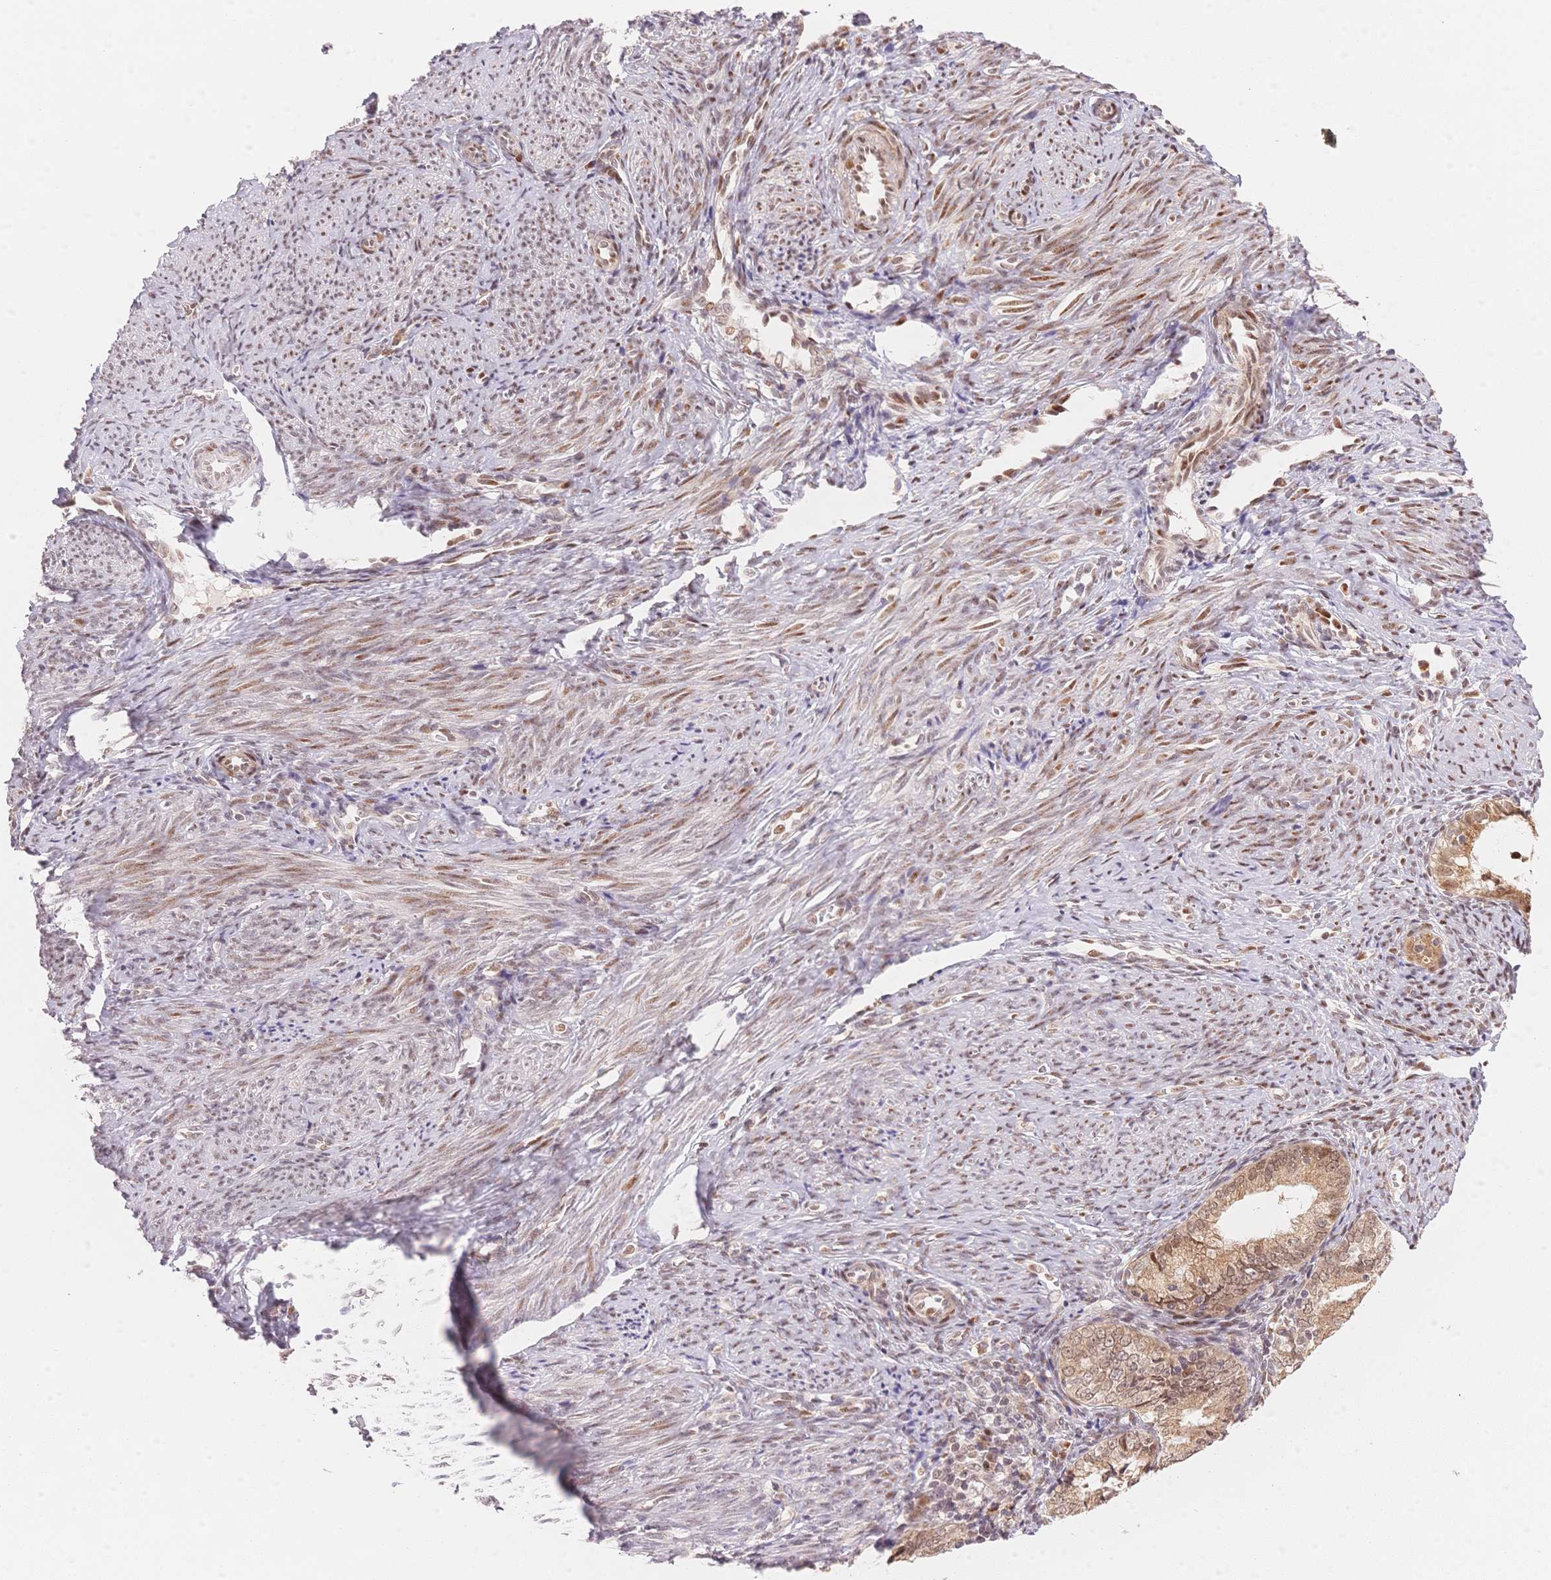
{"staining": {"intensity": "weak", "quantity": ">75%", "location": "cytoplasmic/membranous,nuclear"}, "tissue": "endometrial cancer", "cell_type": "Tumor cells", "image_type": "cancer", "snomed": [{"axis": "morphology", "description": "Adenocarcinoma, NOS"}, {"axis": "topography", "description": "Endometrium"}], "caption": "Human endometrial cancer stained with a protein marker exhibits weak staining in tumor cells.", "gene": "STK39", "patient": {"sex": "female", "age": 55}}